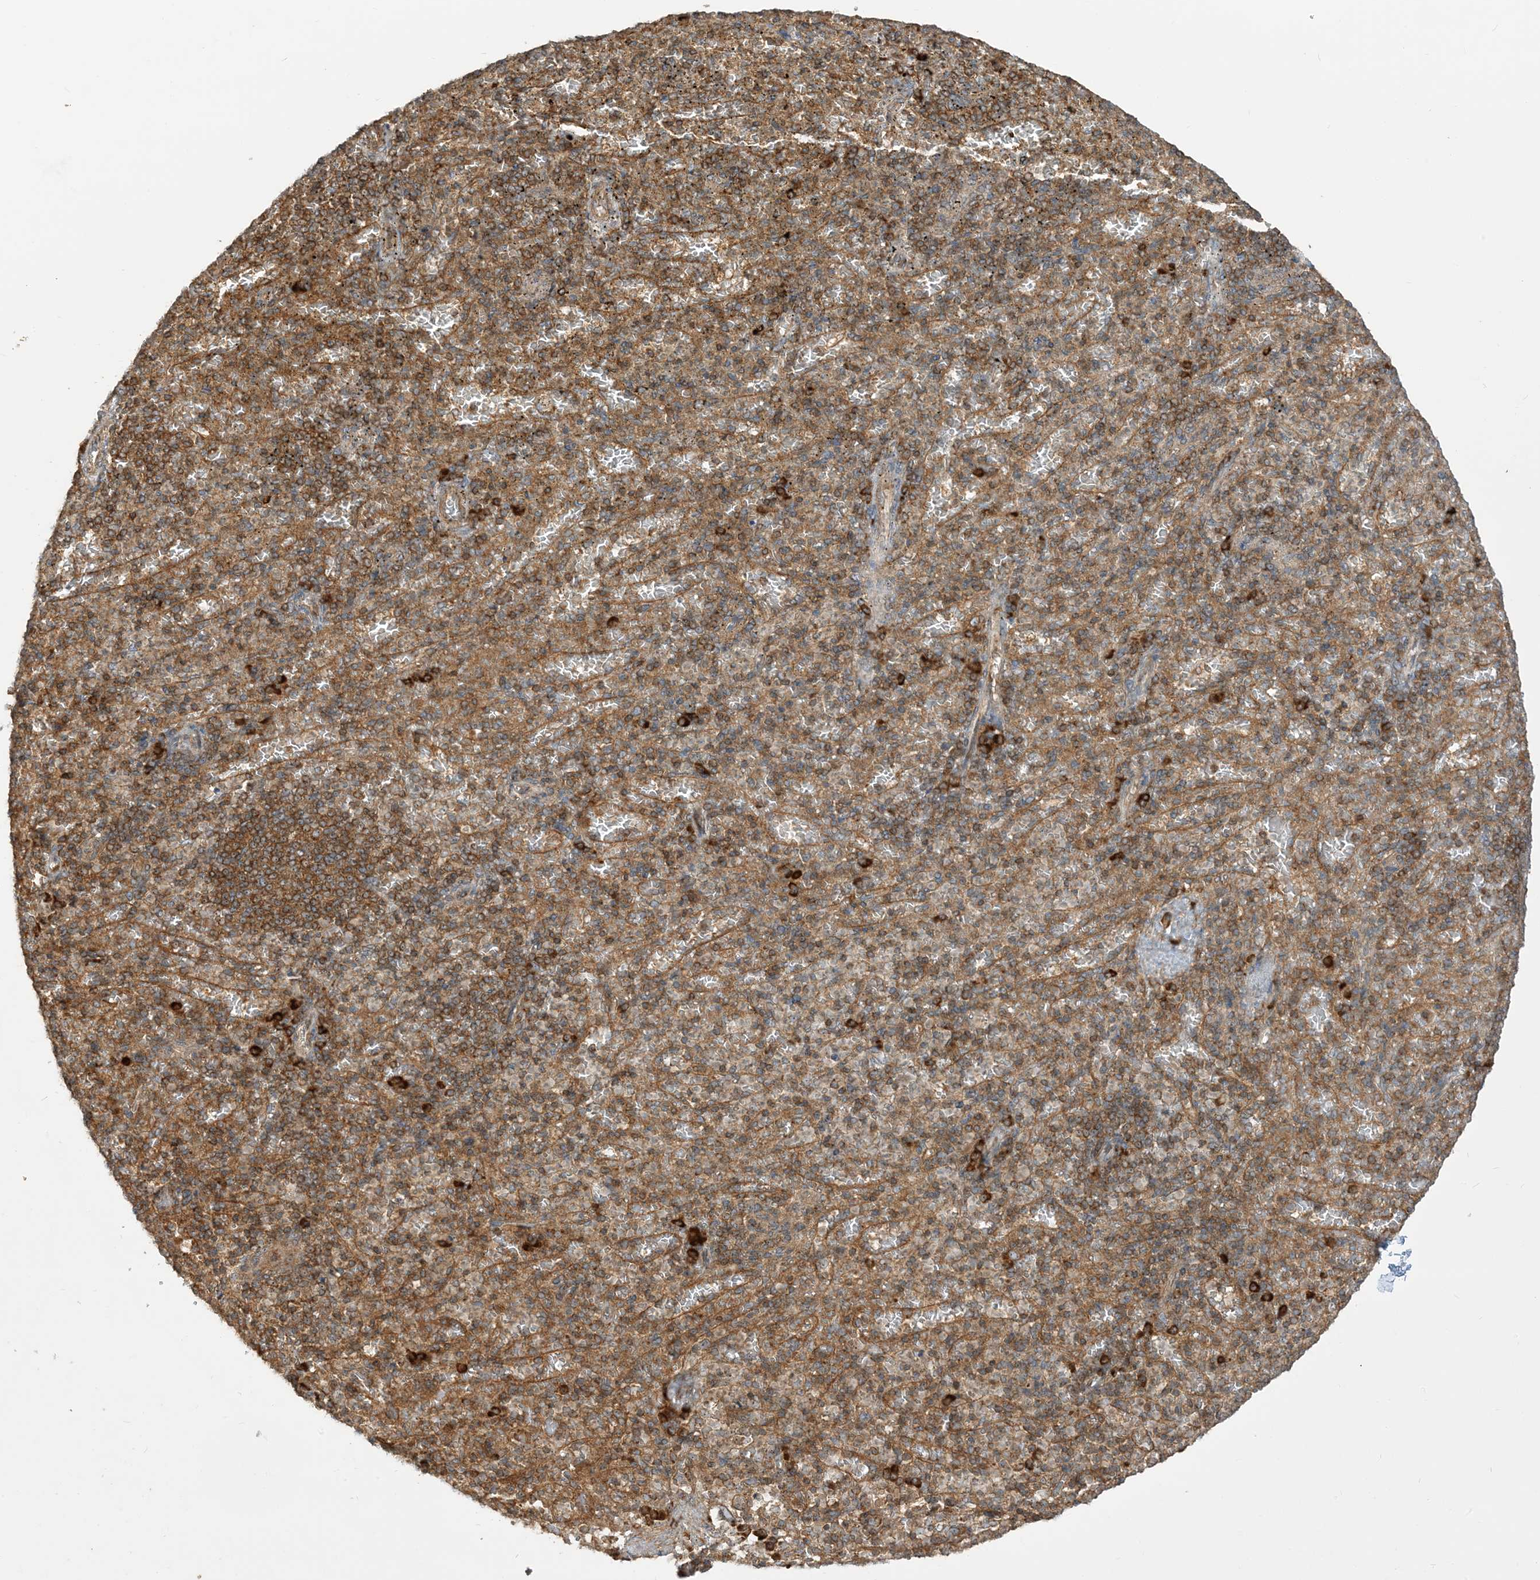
{"staining": {"intensity": "moderate", "quantity": ">75%", "location": "cytoplasmic/membranous"}, "tissue": "spleen", "cell_type": "Cells in red pulp", "image_type": "normal", "snomed": [{"axis": "morphology", "description": "Normal tissue, NOS"}, {"axis": "topography", "description": "Spleen"}], "caption": "Brown immunohistochemical staining in normal spleen reveals moderate cytoplasmic/membranous positivity in about >75% of cells in red pulp. The staining was performed using DAB (3,3'-diaminobenzidine) to visualize the protein expression in brown, while the nuclei were stained in blue with hematoxylin (Magnification: 20x).", "gene": "SRP72", "patient": {"sex": "female", "age": 74}}